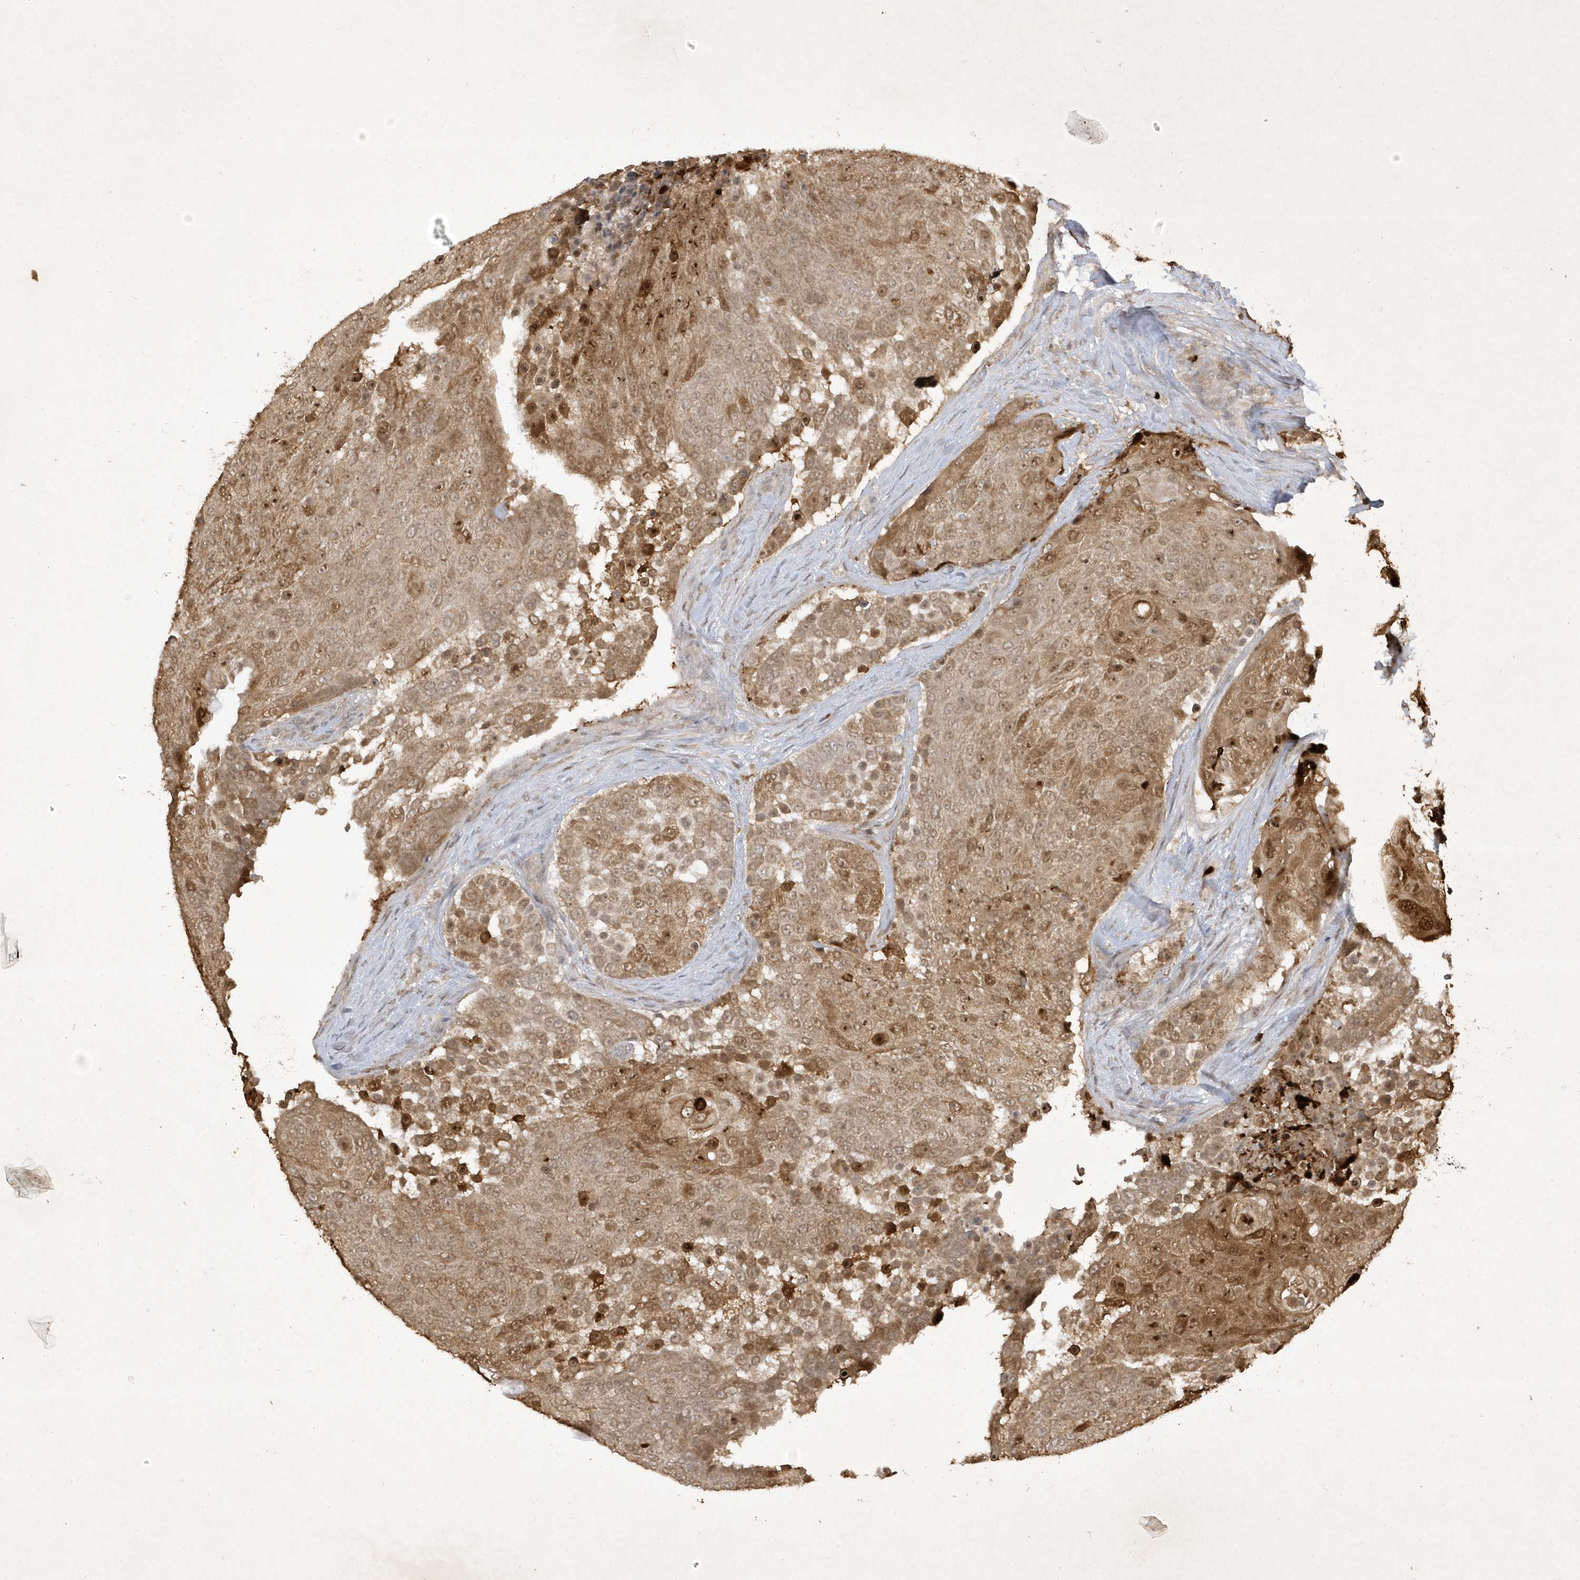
{"staining": {"intensity": "moderate", "quantity": ">75%", "location": "cytoplasmic/membranous,nuclear"}, "tissue": "urothelial cancer", "cell_type": "Tumor cells", "image_type": "cancer", "snomed": [{"axis": "morphology", "description": "Urothelial carcinoma, High grade"}, {"axis": "topography", "description": "Urinary bladder"}], "caption": "DAB immunohistochemical staining of human urothelial cancer reveals moderate cytoplasmic/membranous and nuclear protein expression in about >75% of tumor cells. (DAB (3,3'-diaminobenzidine) IHC, brown staining for protein, blue staining for nuclei).", "gene": "ZNF213", "patient": {"sex": "female", "age": 63}}